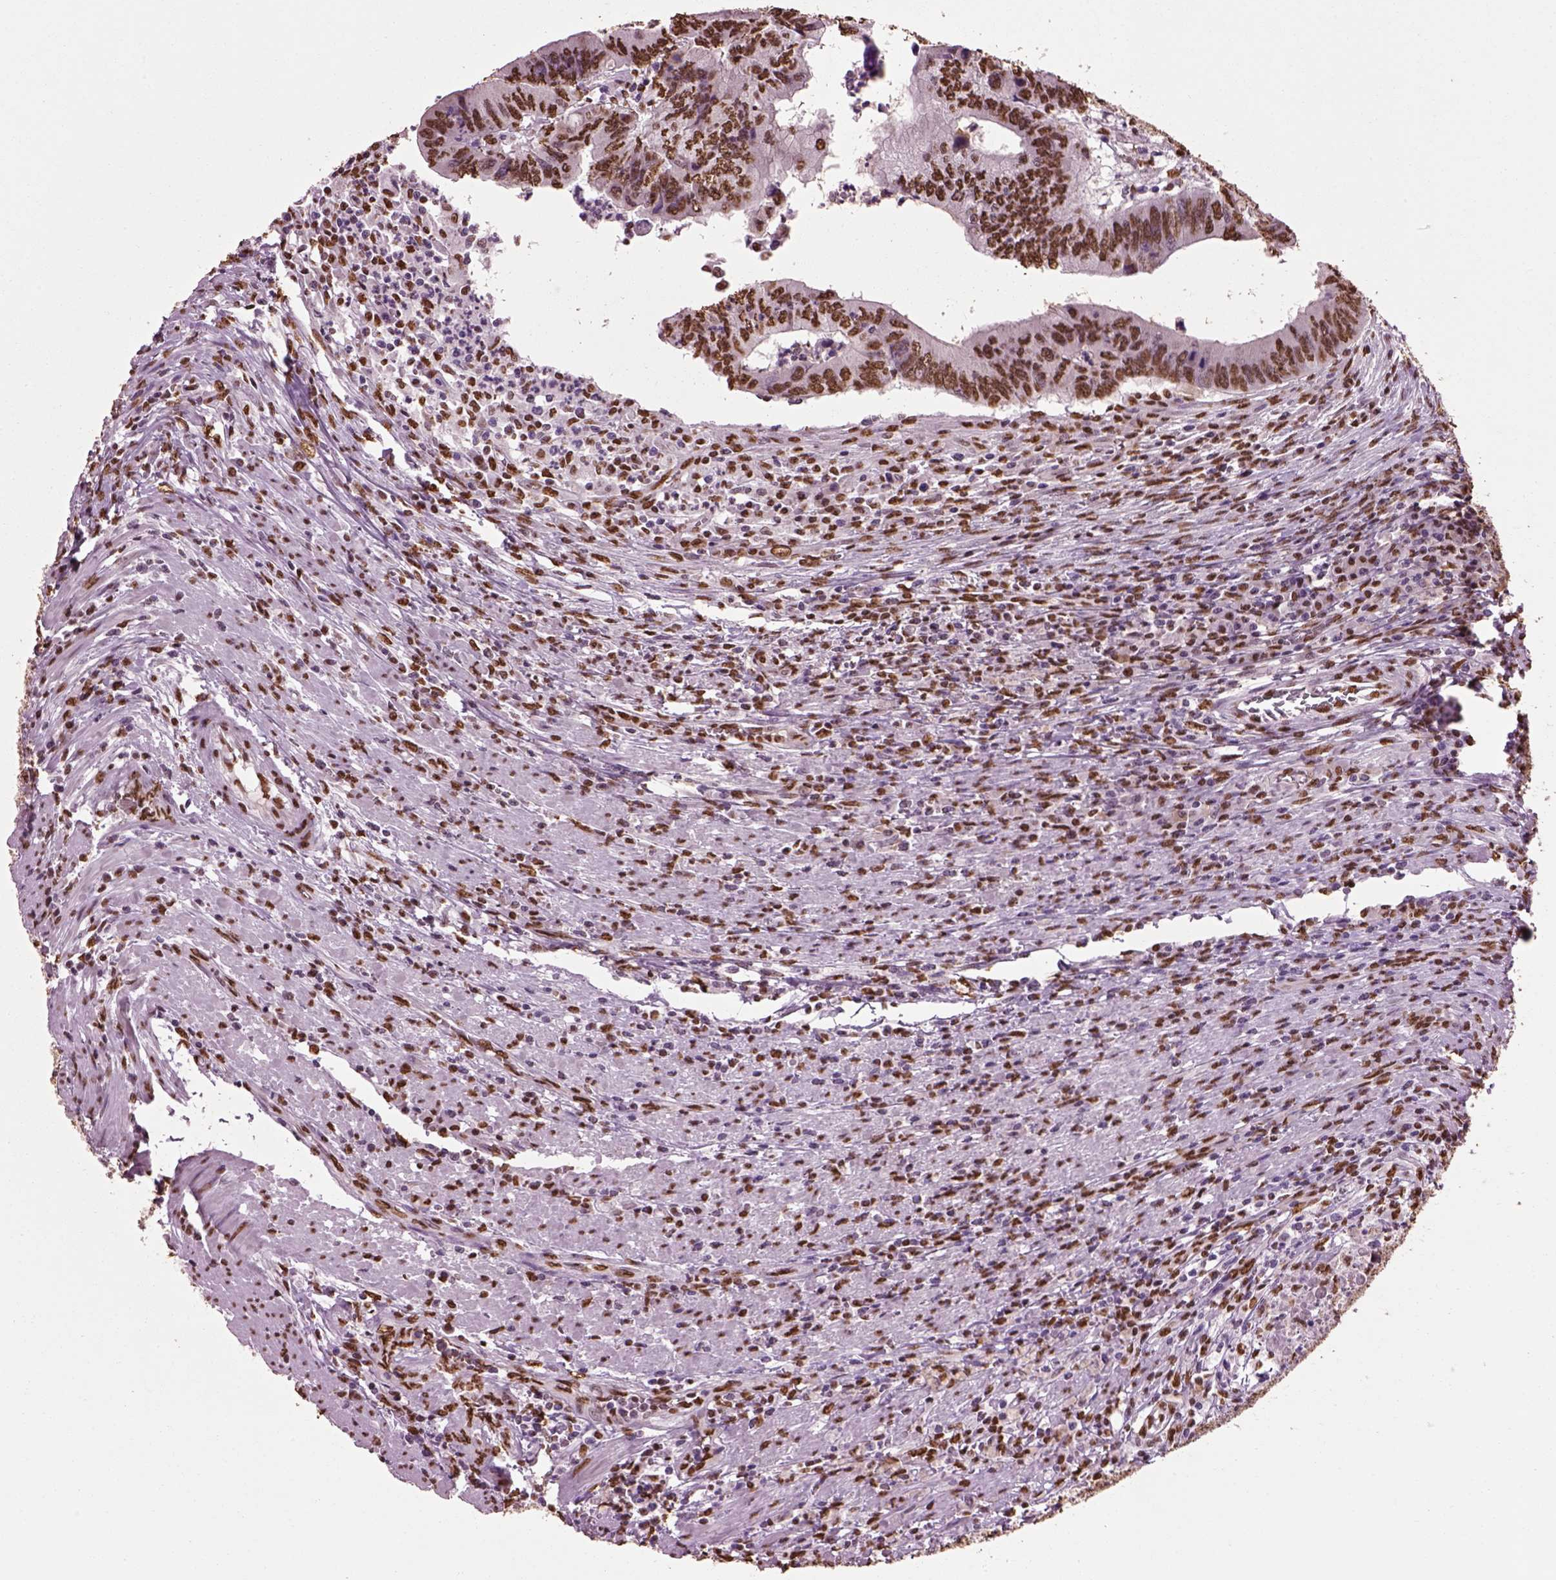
{"staining": {"intensity": "moderate", "quantity": ">75%", "location": "nuclear"}, "tissue": "colorectal cancer", "cell_type": "Tumor cells", "image_type": "cancer", "snomed": [{"axis": "morphology", "description": "Adenocarcinoma, NOS"}, {"axis": "topography", "description": "Colon"}], "caption": "Immunohistochemistry of colorectal cancer reveals medium levels of moderate nuclear staining in about >75% of tumor cells. The protein is stained brown, and the nuclei are stained in blue (DAB (3,3'-diaminobenzidine) IHC with brightfield microscopy, high magnification).", "gene": "DDX3X", "patient": {"sex": "male", "age": 53}}